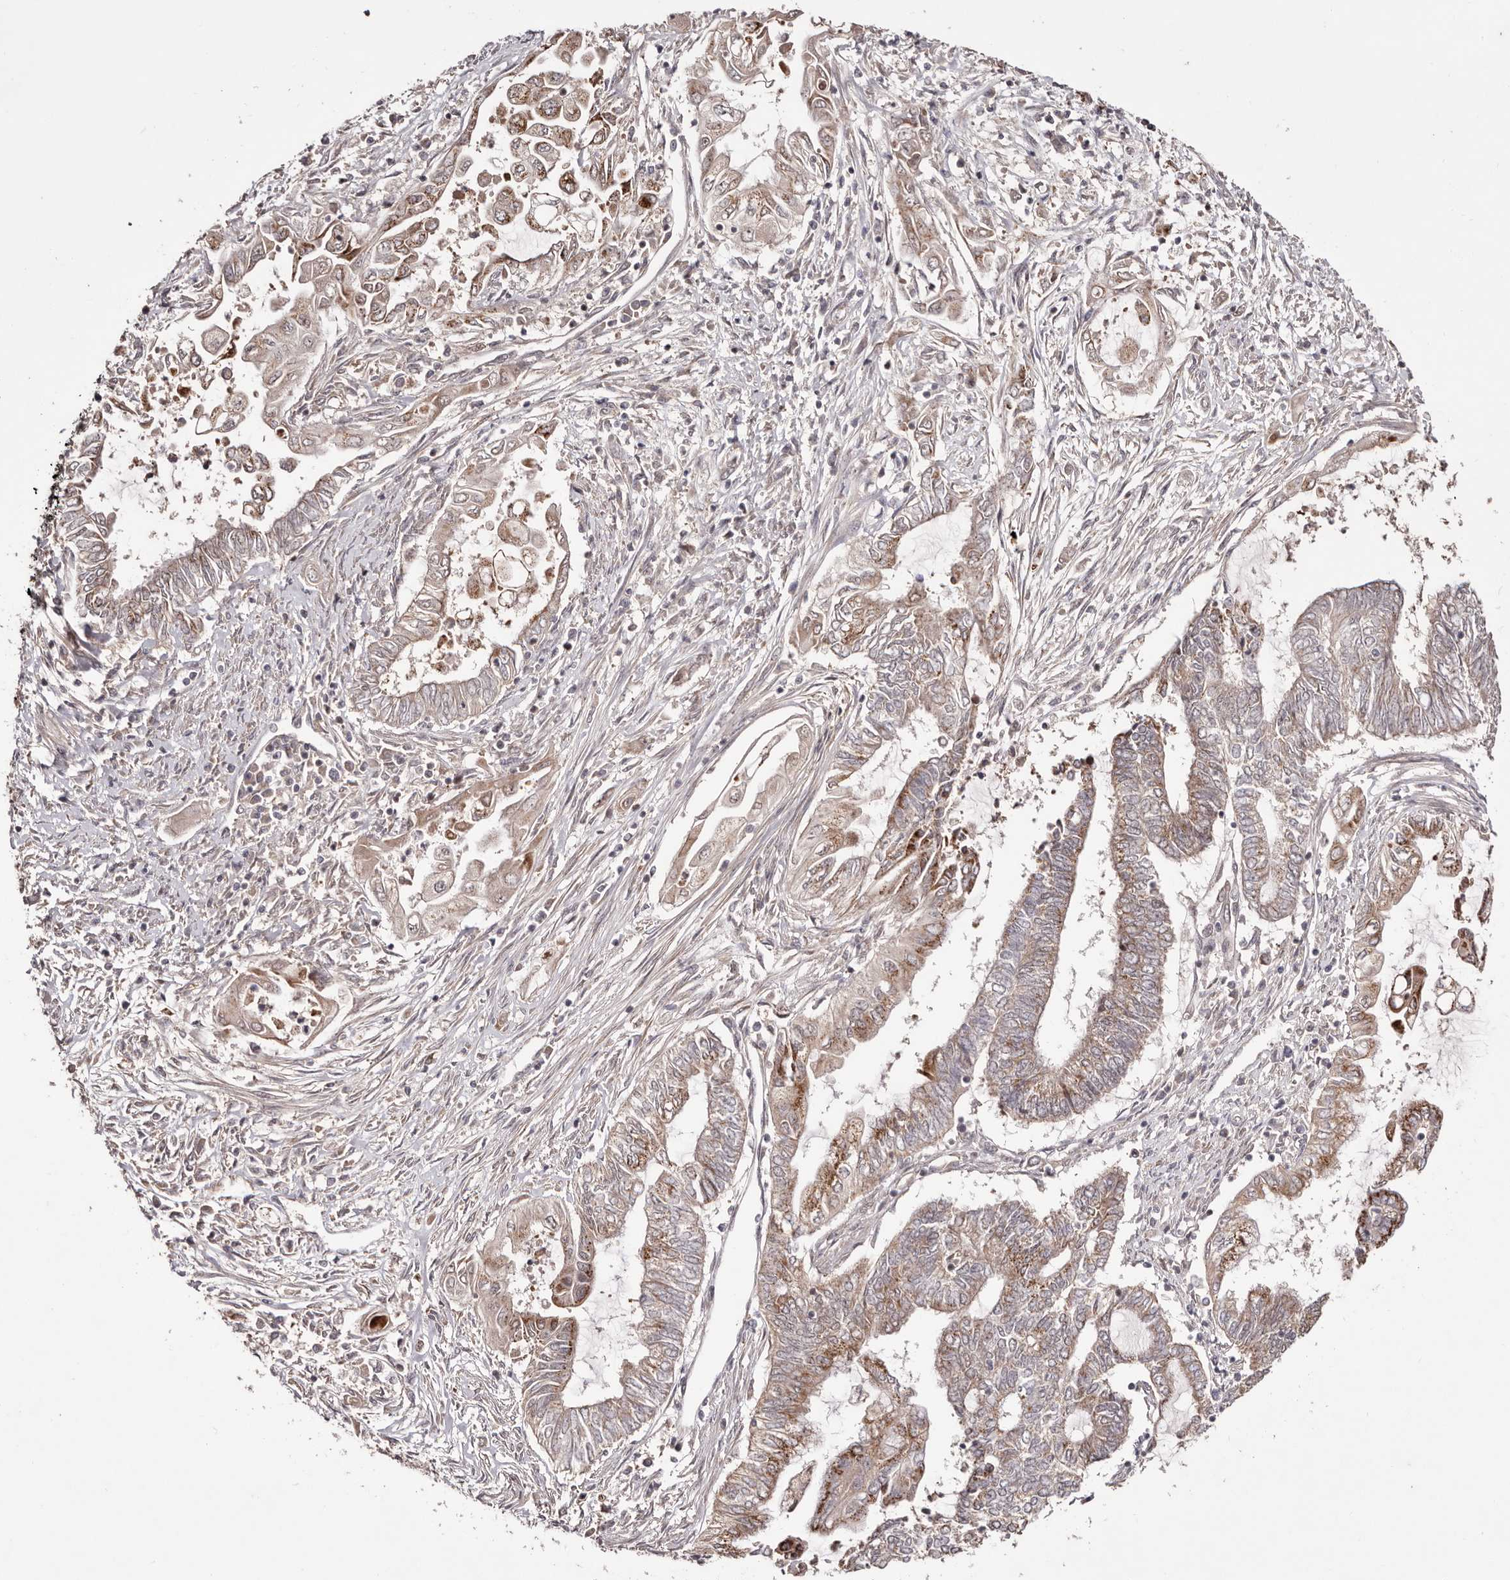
{"staining": {"intensity": "moderate", "quantity": "25%-75%", "location": "cytoplasmic/membranous"}, "tissue": "endometrial cancer", "cell_type": "Tumor cells", "image_type": "cancer", "snomed": [{"axis": "morphology", "description": "Adenocarcinoma, NOS"}, {"axis": "topography", "description": "Uterus"}, {"axis": "topography", "description": "Endometrium"}], "caption": "The photomicrograph exhibits immunohistochemical staining of adenocarcinoma (endometrial). There is moderate cytoplasmic/membranous positivity is appreciated in about 25%-75% of tumor cells.", "gene": "EGR3", "patient": {"sex": "female", "age": 70}}